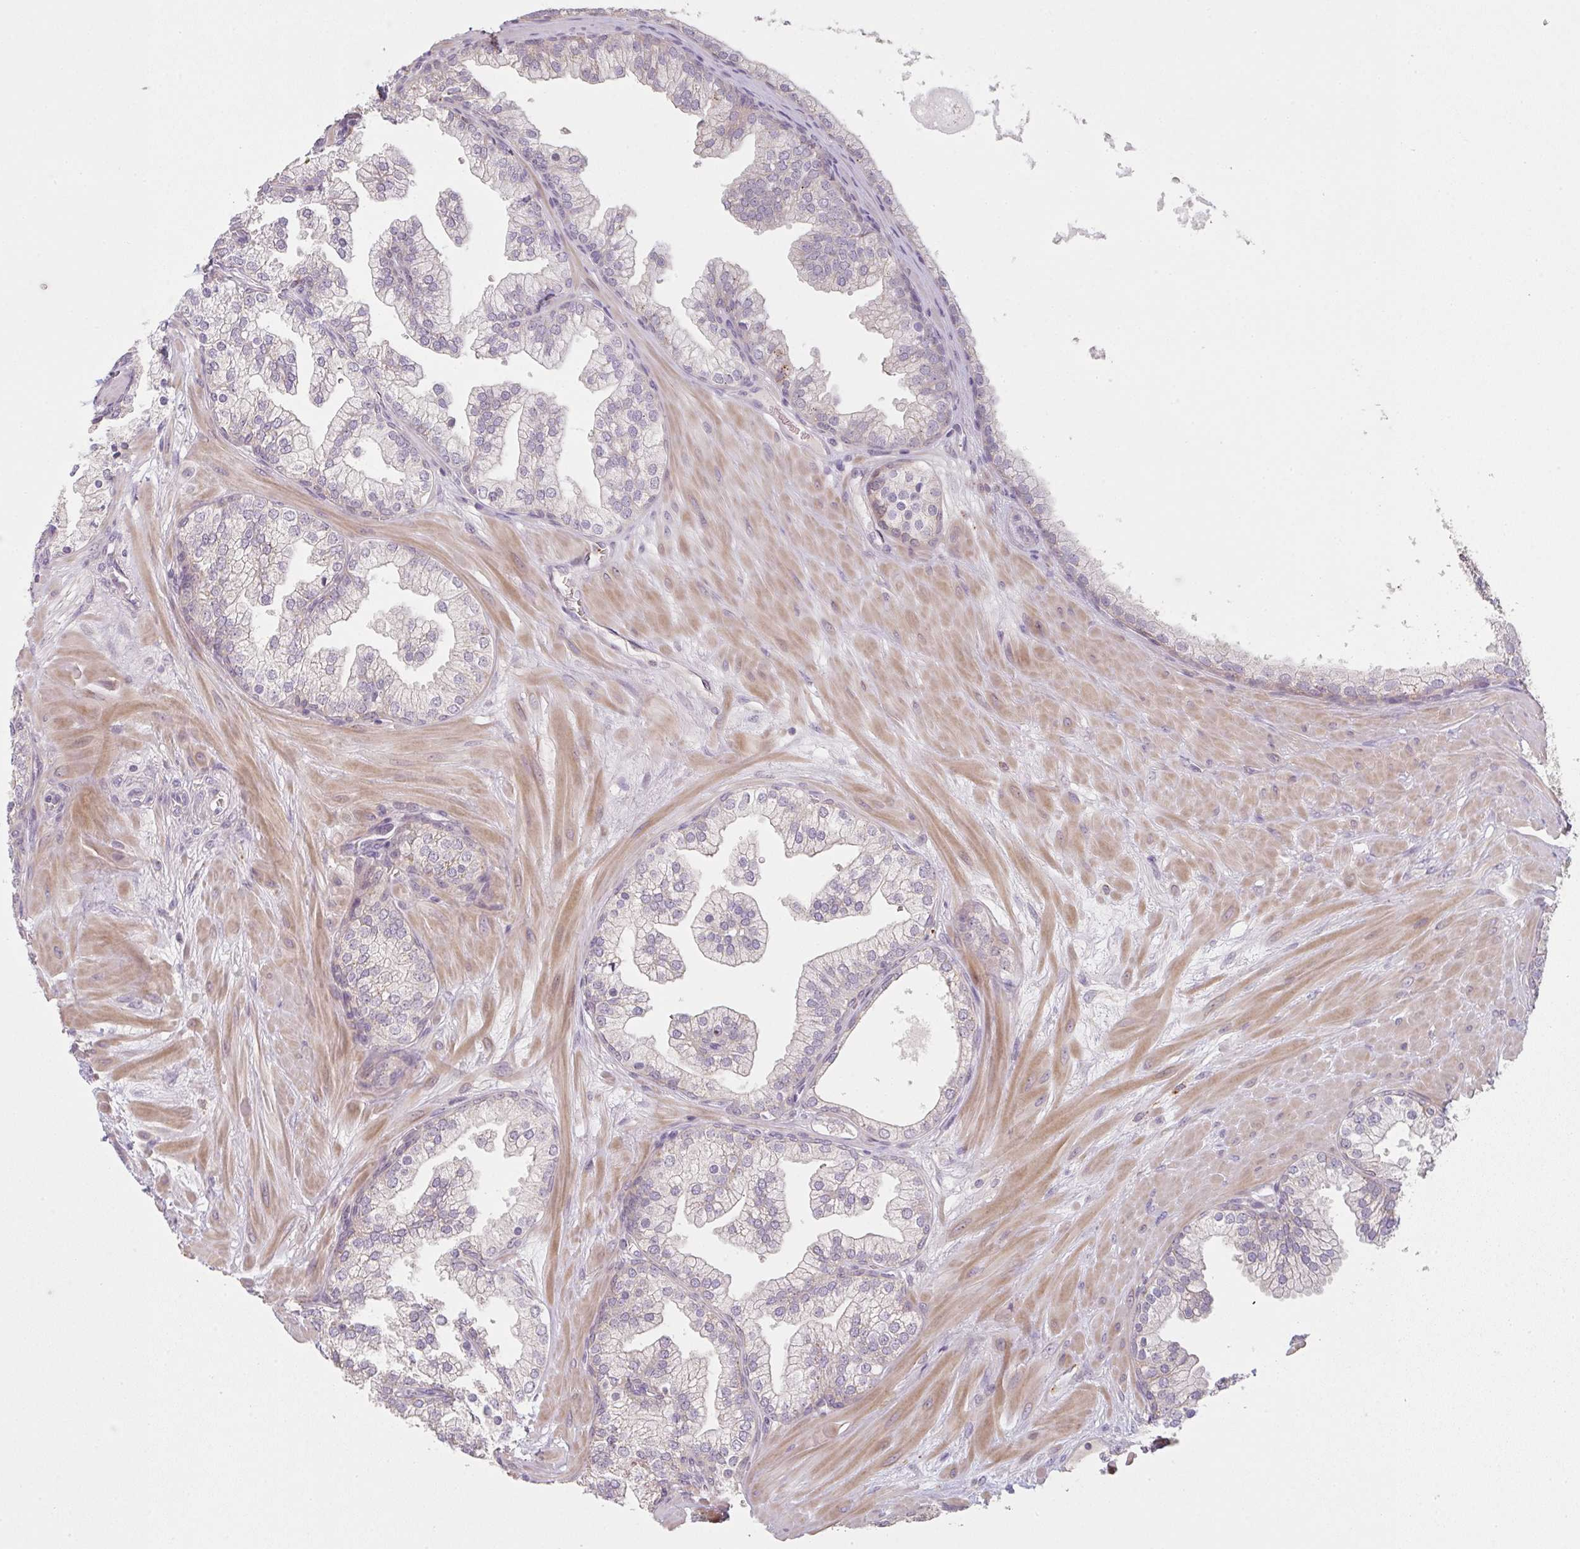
{"staining": {"intensity": "negative", "quantity": "none", "location": "none"}, "tissue": "prostate", "cell_type": "Glandular cells", "image_type": "normal", "snomed": [{"axis": "morphology", "description": "Normal tissue, NOS"}, {"axis": "topography", "description": "Prostate"}, {"axis": "topography", "description": "Peripheral nerve tissue"}], "caption": "Immunohistochemistry (IHC) histopathology image of benign human prostate stained for a protein (brown), which reveals no positivity in glandular cells.", "gene": "TMEM237", "patient": {"sex": "male", "age": 61}}